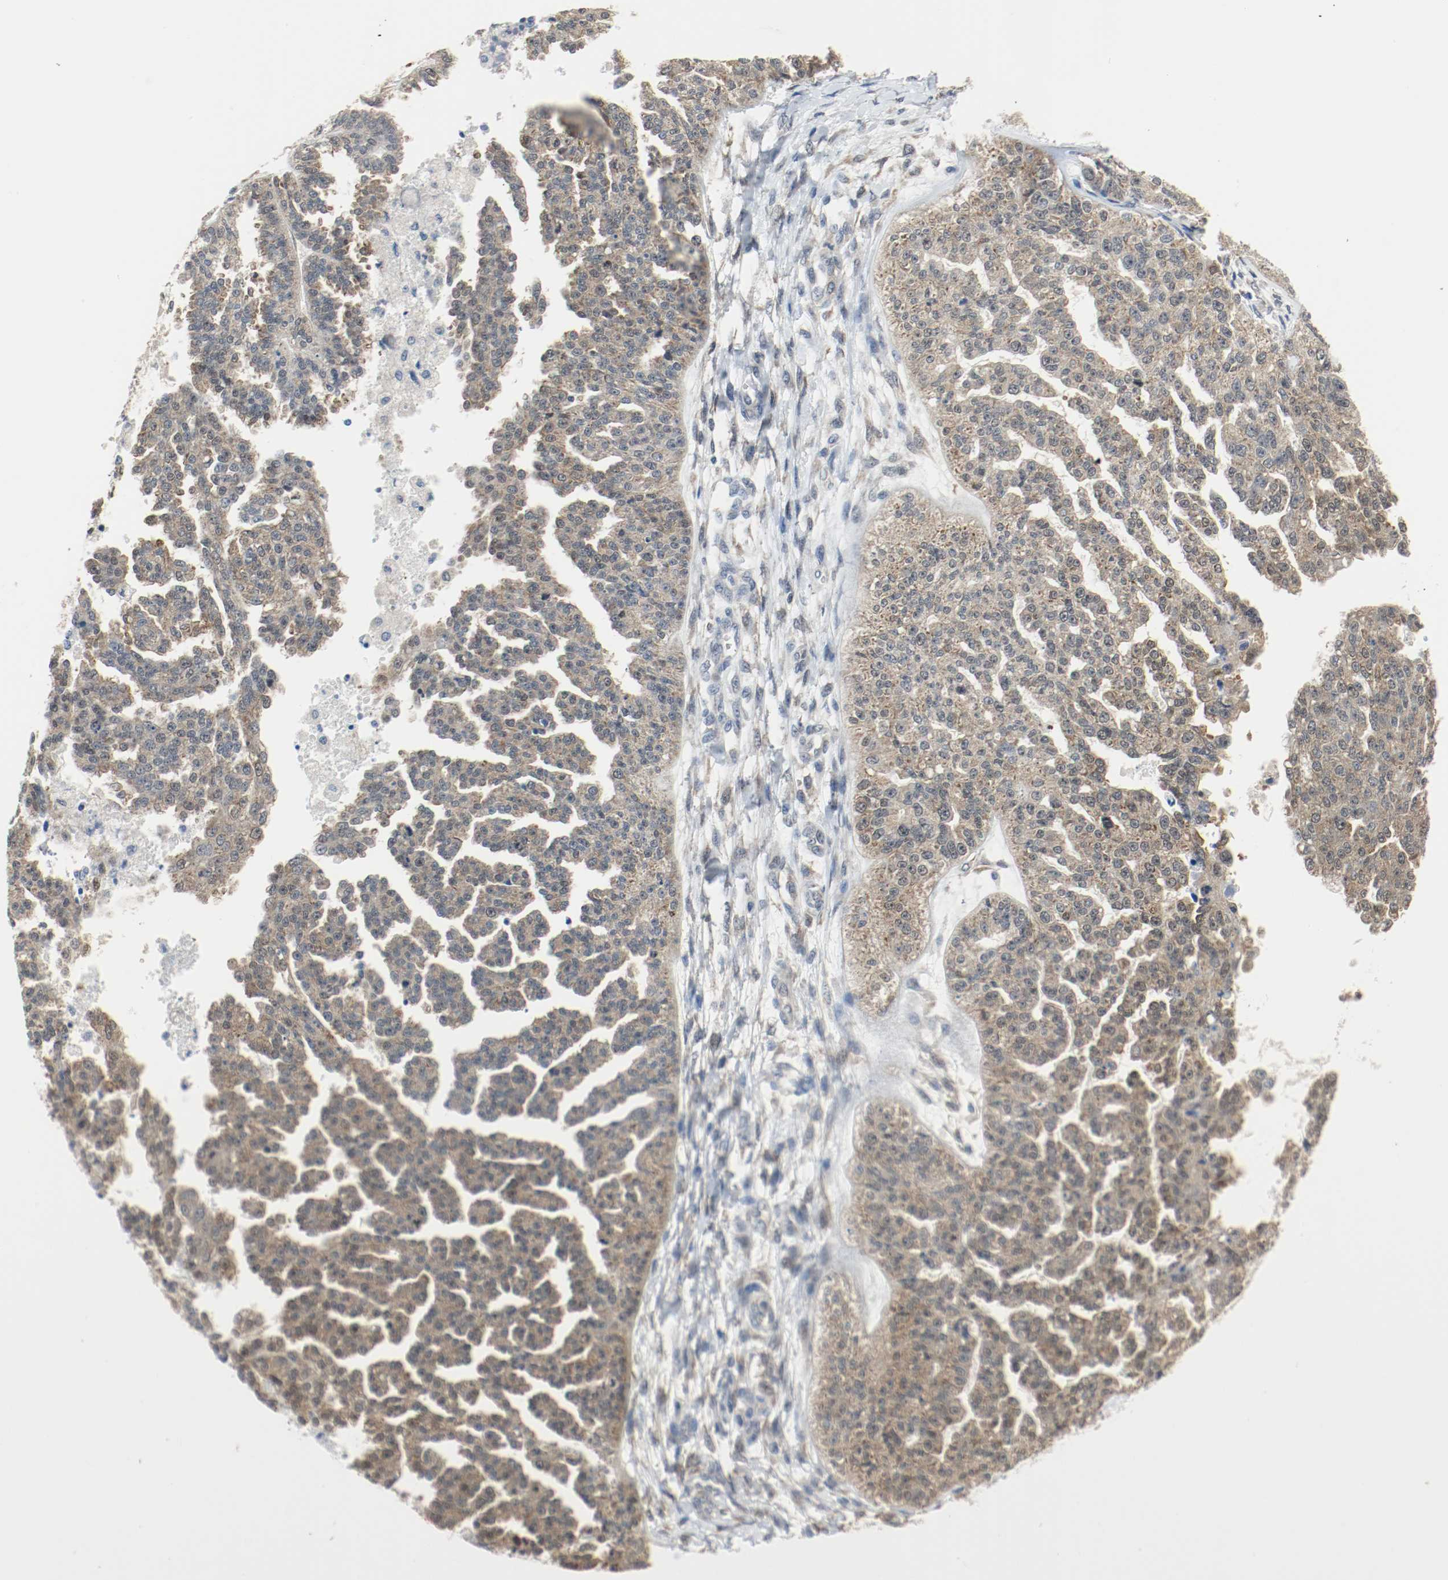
{"staining": {"intensity": "weak", "quantity": "25%-75%", "location": "cytoplasmic/membranous,nuclear"}, "tissue": "ovarian cancer", "cell_type": "Tumor cells", "image_type": "cancer", "snomed": [{"axis": "morphology", "description": "Cystadenocarcinoma, serous, NOS"}, {"axis": "topography", "description": "Ovary"}], "caption": "Ovarian serous cystadenocarcinoma tissue displays weak cytoplasmic/membranous and nuclear expression in about 25%-75% of tumor cells, visualized by immunohistochemistry. (DAB (3,3'-diaminobenzidine) IHC, brown staining for protein, blue staining for nuclei).", "gene": "PPME1", "patient": {"sex": "female", "age": 58}}